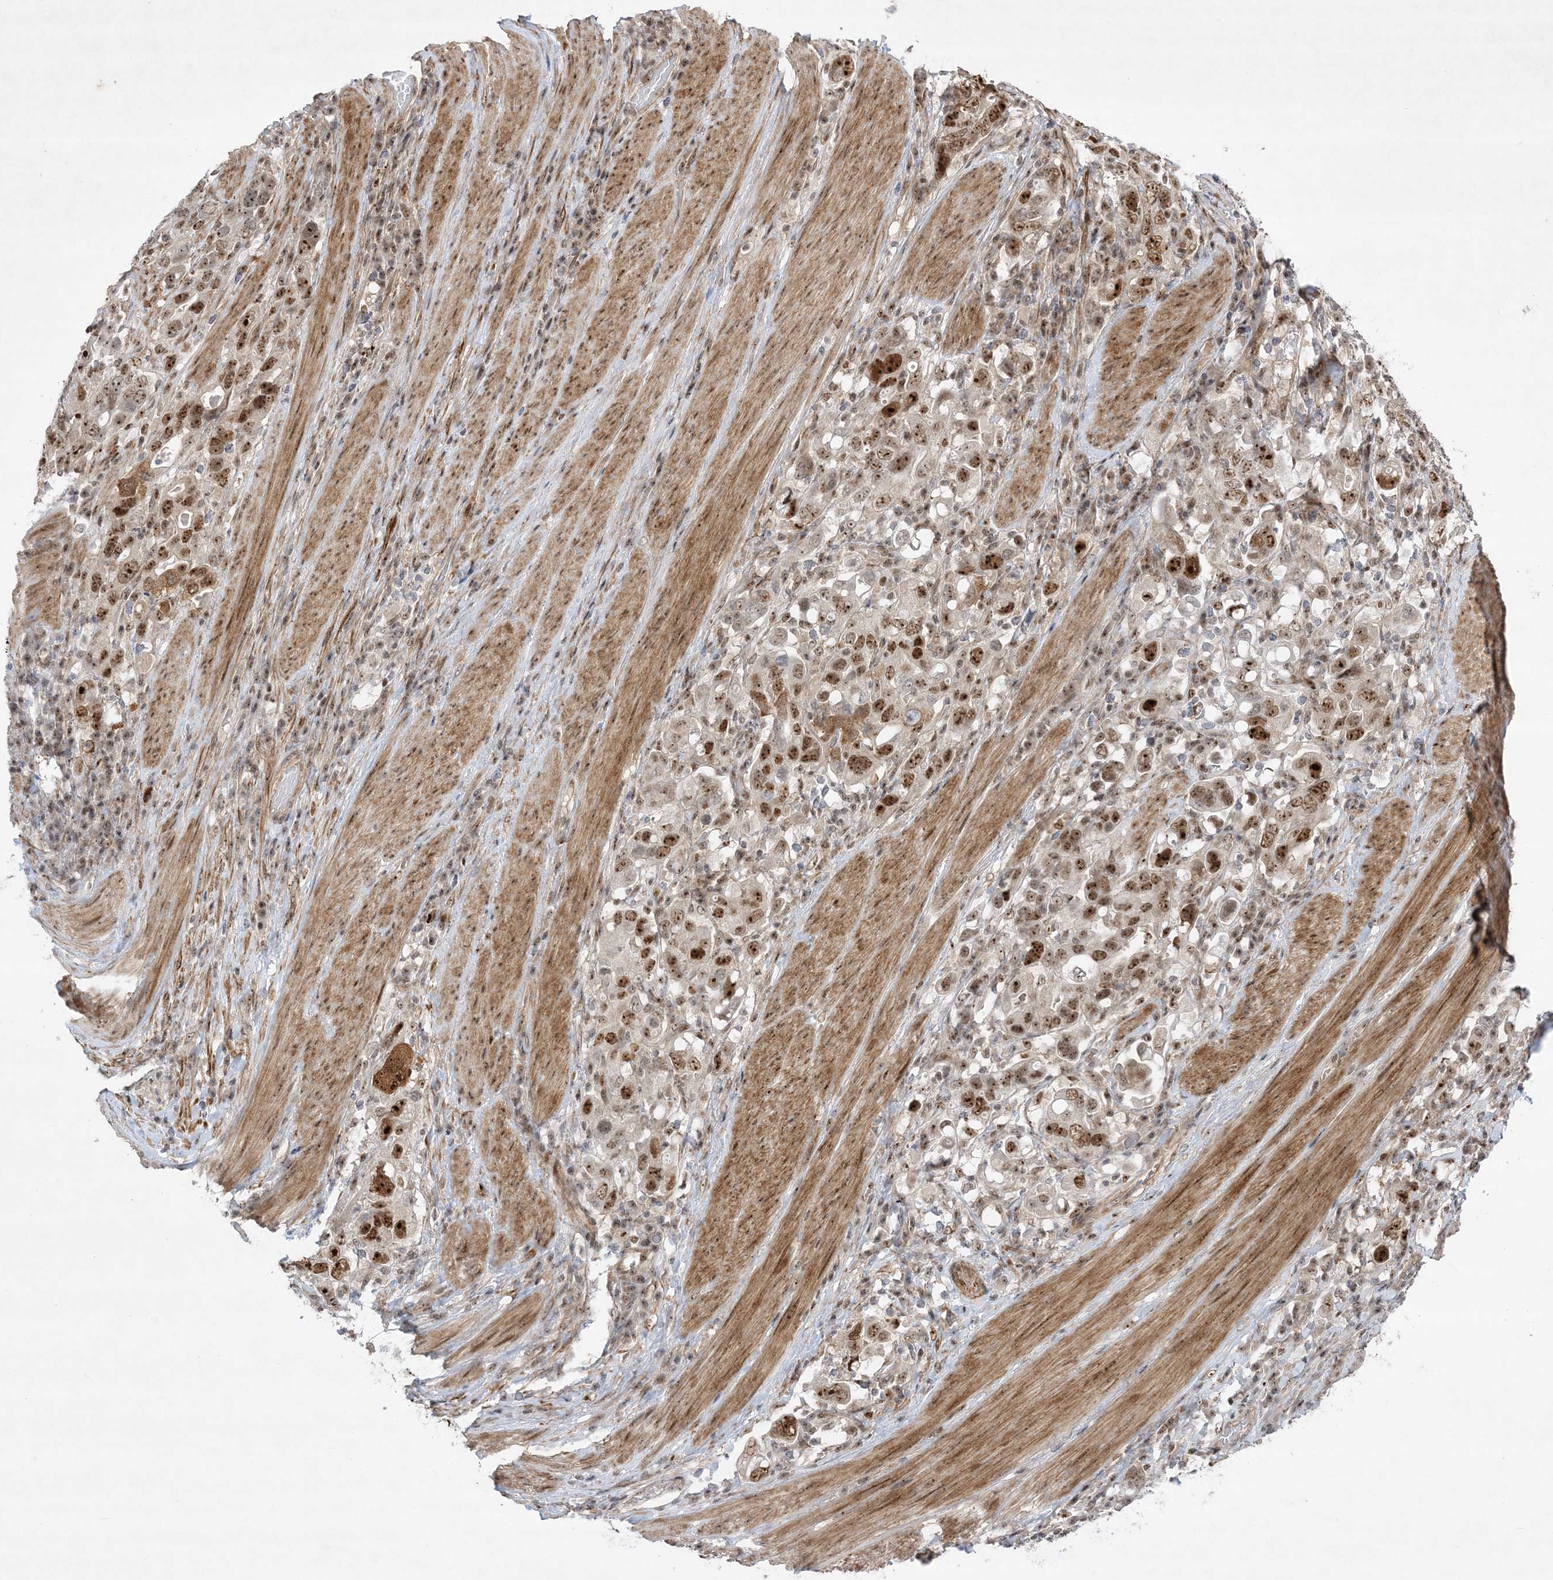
{"staining": {"intensity": "strong", "quantity": "25%-75%", "location": "nuclear"}, "tissue": "stomach cancer", "cell_type": "Tumor cells", "image_type": "cancer", "snomed": [{"axis": "morphology", "description": "Adenocarcinoma, NOS"}, {"axis": "topography", "description": "Stomach, upper"}], "caption": "Stomach adenocarcinoma stained for a protein (brown) demonstrates strong nuclear positive expression in about 25%-75% of tumor cells.", "gene": "NPM3", "patient": {"sex": "male", "age": 62}}